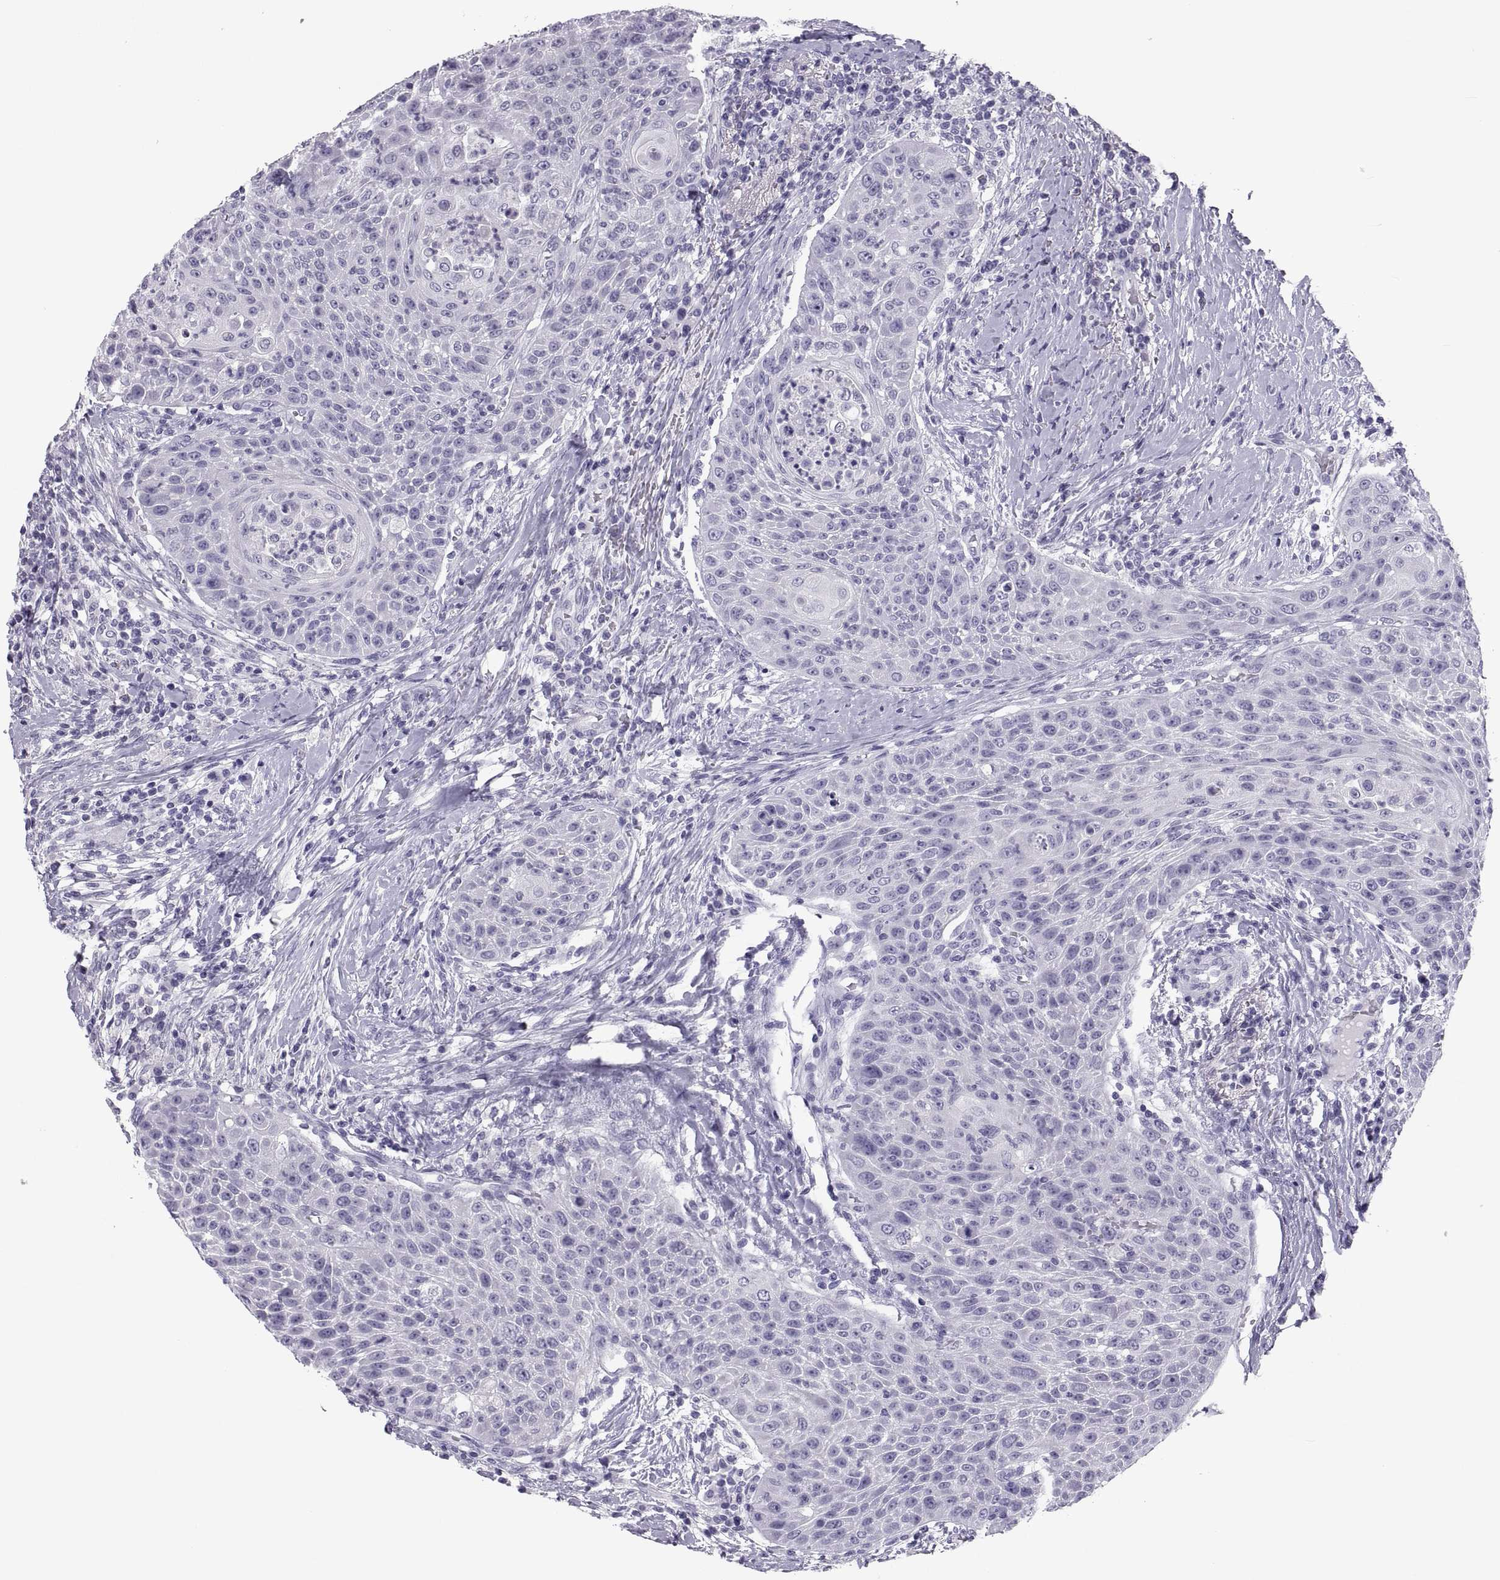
{"staining": {"intensity": "negative", "quantity": "none", "location": "none"}, "tissue": "head and neck cancer", "cell_type": "Tumor cells", "image_type": "cancer", "snomed": [{"axis": "morphology", "description": "Squamous cell carcinoma, NOS"}, {"axis": "topography", "description": "Head-Neck"}], "caption": "A high-resolution photomicrograph shows IHC staining of head and neck cancer (squamous cell carcinoma), which exhibits no significant staining in tumor cells.", "gene": "PCSK1N", "patient": {"sex": "male", "age": 69}}